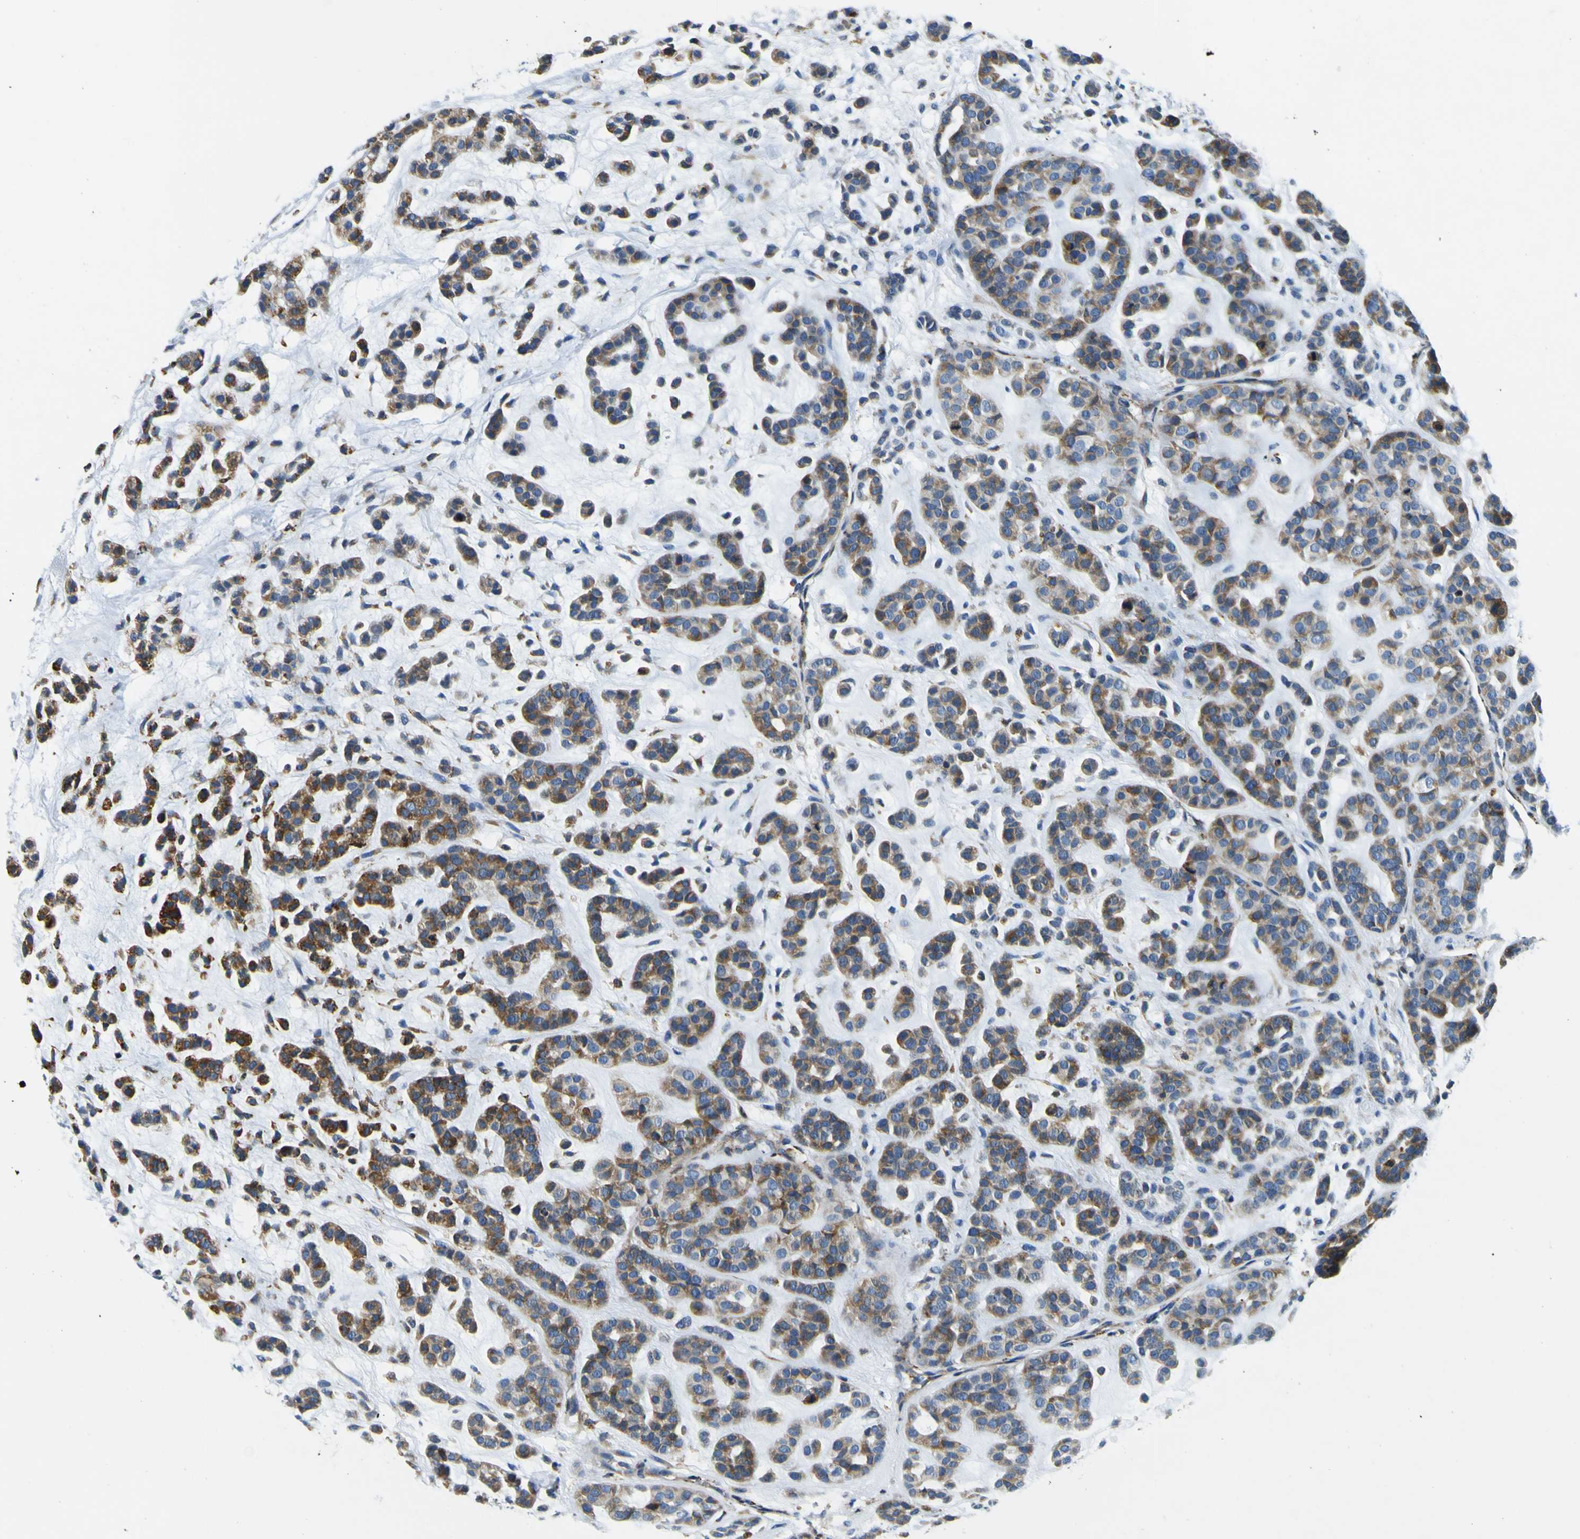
{"staining": {"intensity": "moderate", "quantity": ">75%", "location": "cytoplasmic/membranous"}, "tissue": "head and neck cancer", "cell_type": "Tumor cells", "image_type": "cancer", "snomed": [{"axis": "morphology", "description": "Adenocarcinoma, NOS"}, {"axis": "morphology", "description": "Adenoma, NOS"}, {"axis": "topography", "description": "Head-Neck"}], "caption": "Brown immunohistochemical staining in human head and neck cancer shows moderate cytoplasmic/membranous positivity in about >75% of tumor cells. The staining was performed using DAB (3,3'-diaminobenzidine), with brown indicating positive protein expression. Nuclei are stained blue with hematoxylin.", "gene": "NLRP3", "patient": {"sex": "female", "age": 55}}